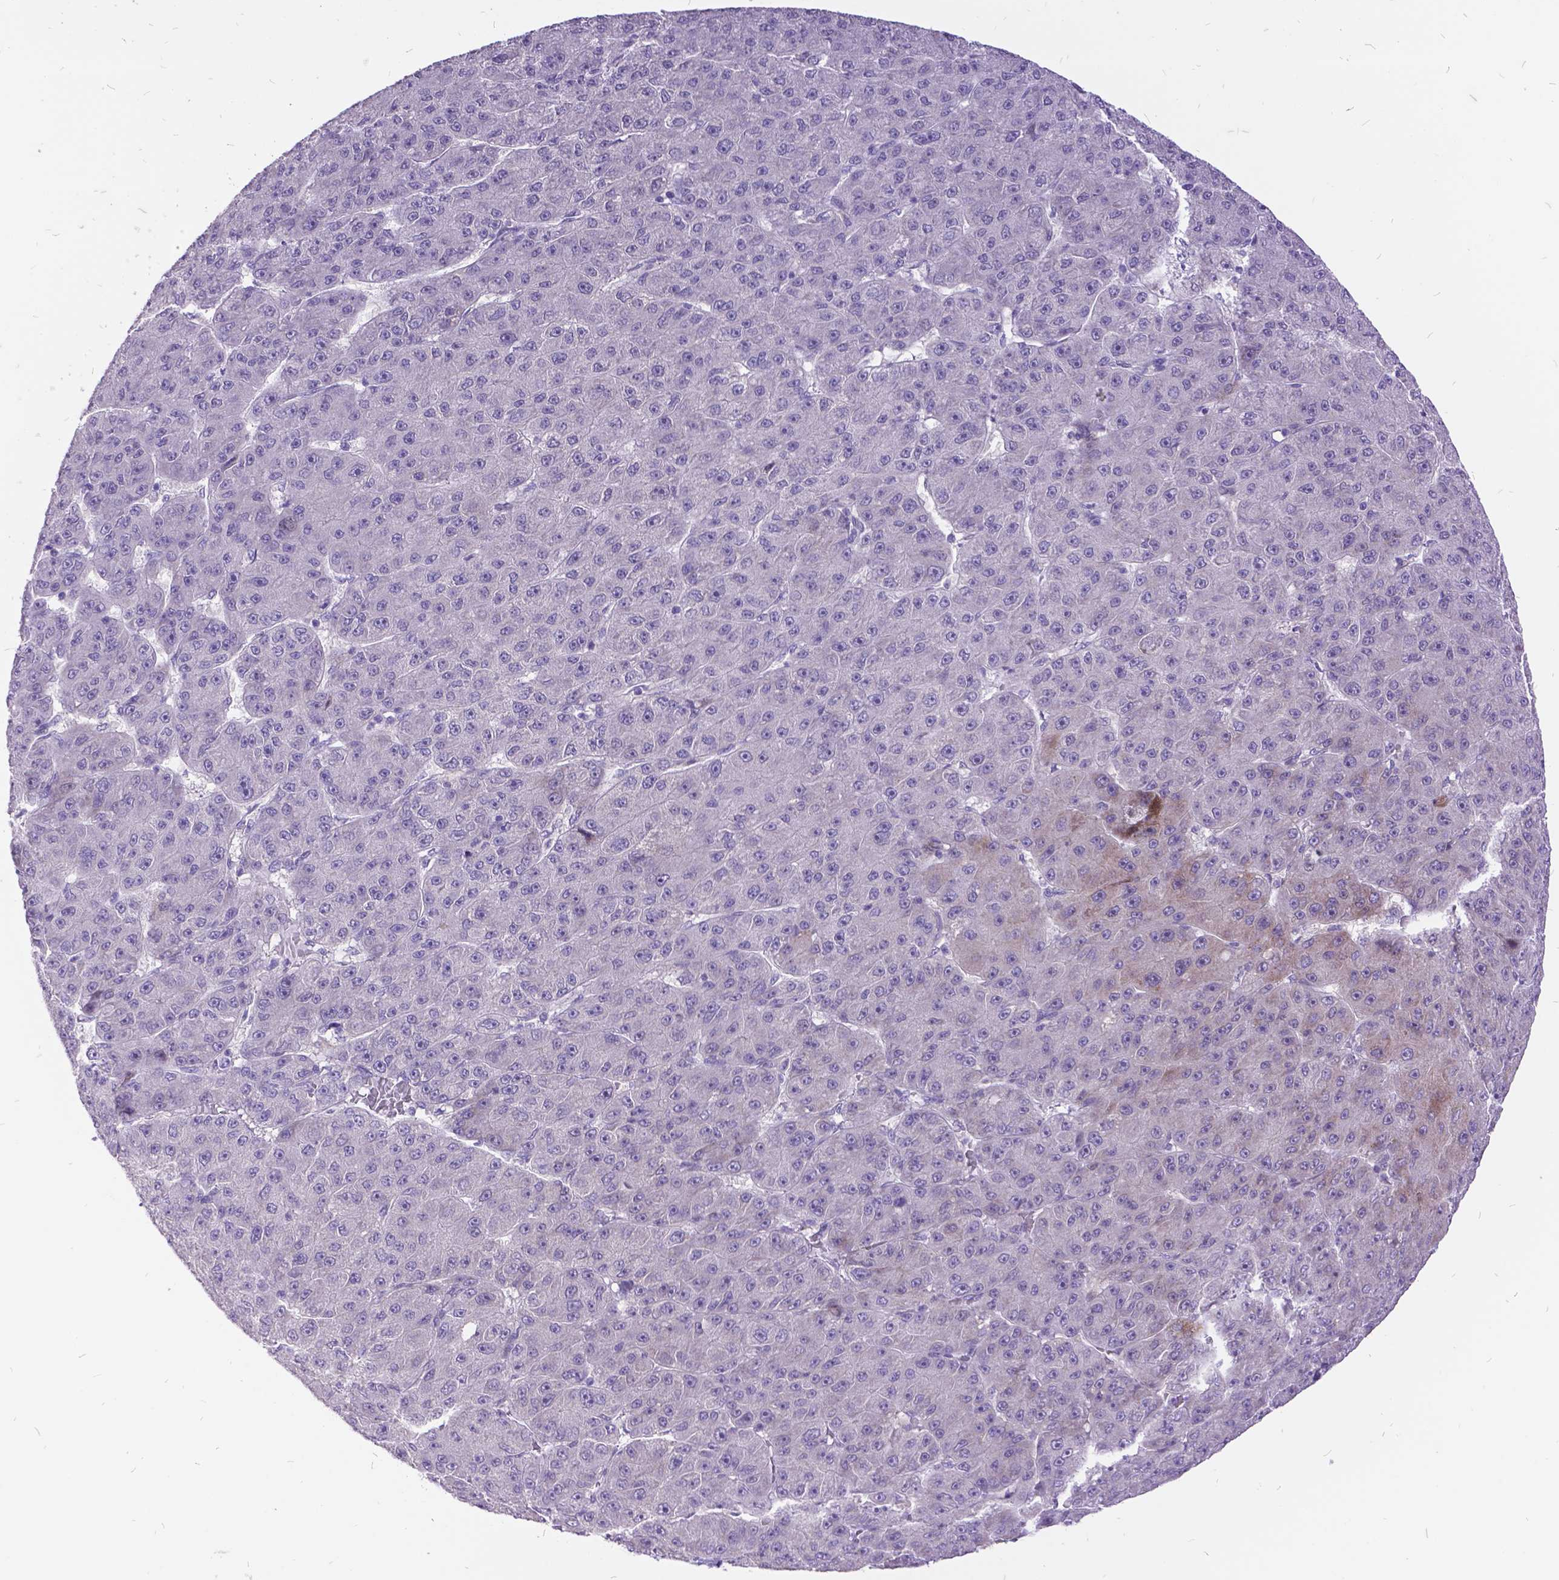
{"staining": {"intensity": "negative", "quantity": "none", "location": "none"}, "tissue": "liver cancer", "cell_type": "Tumor cells", "image_type": "cancer", "snomed": [{"axis": "morphology", "description": "Carcinoma, Hepatocellular, NOS"}, {"axis": "topography", "description": "Liver"}], "caption": "A micrograph of human liver cancer is negative for staining in tumor cells.", "gene": "ITGB6", "patient": {"sex": "male", "age": 67}}